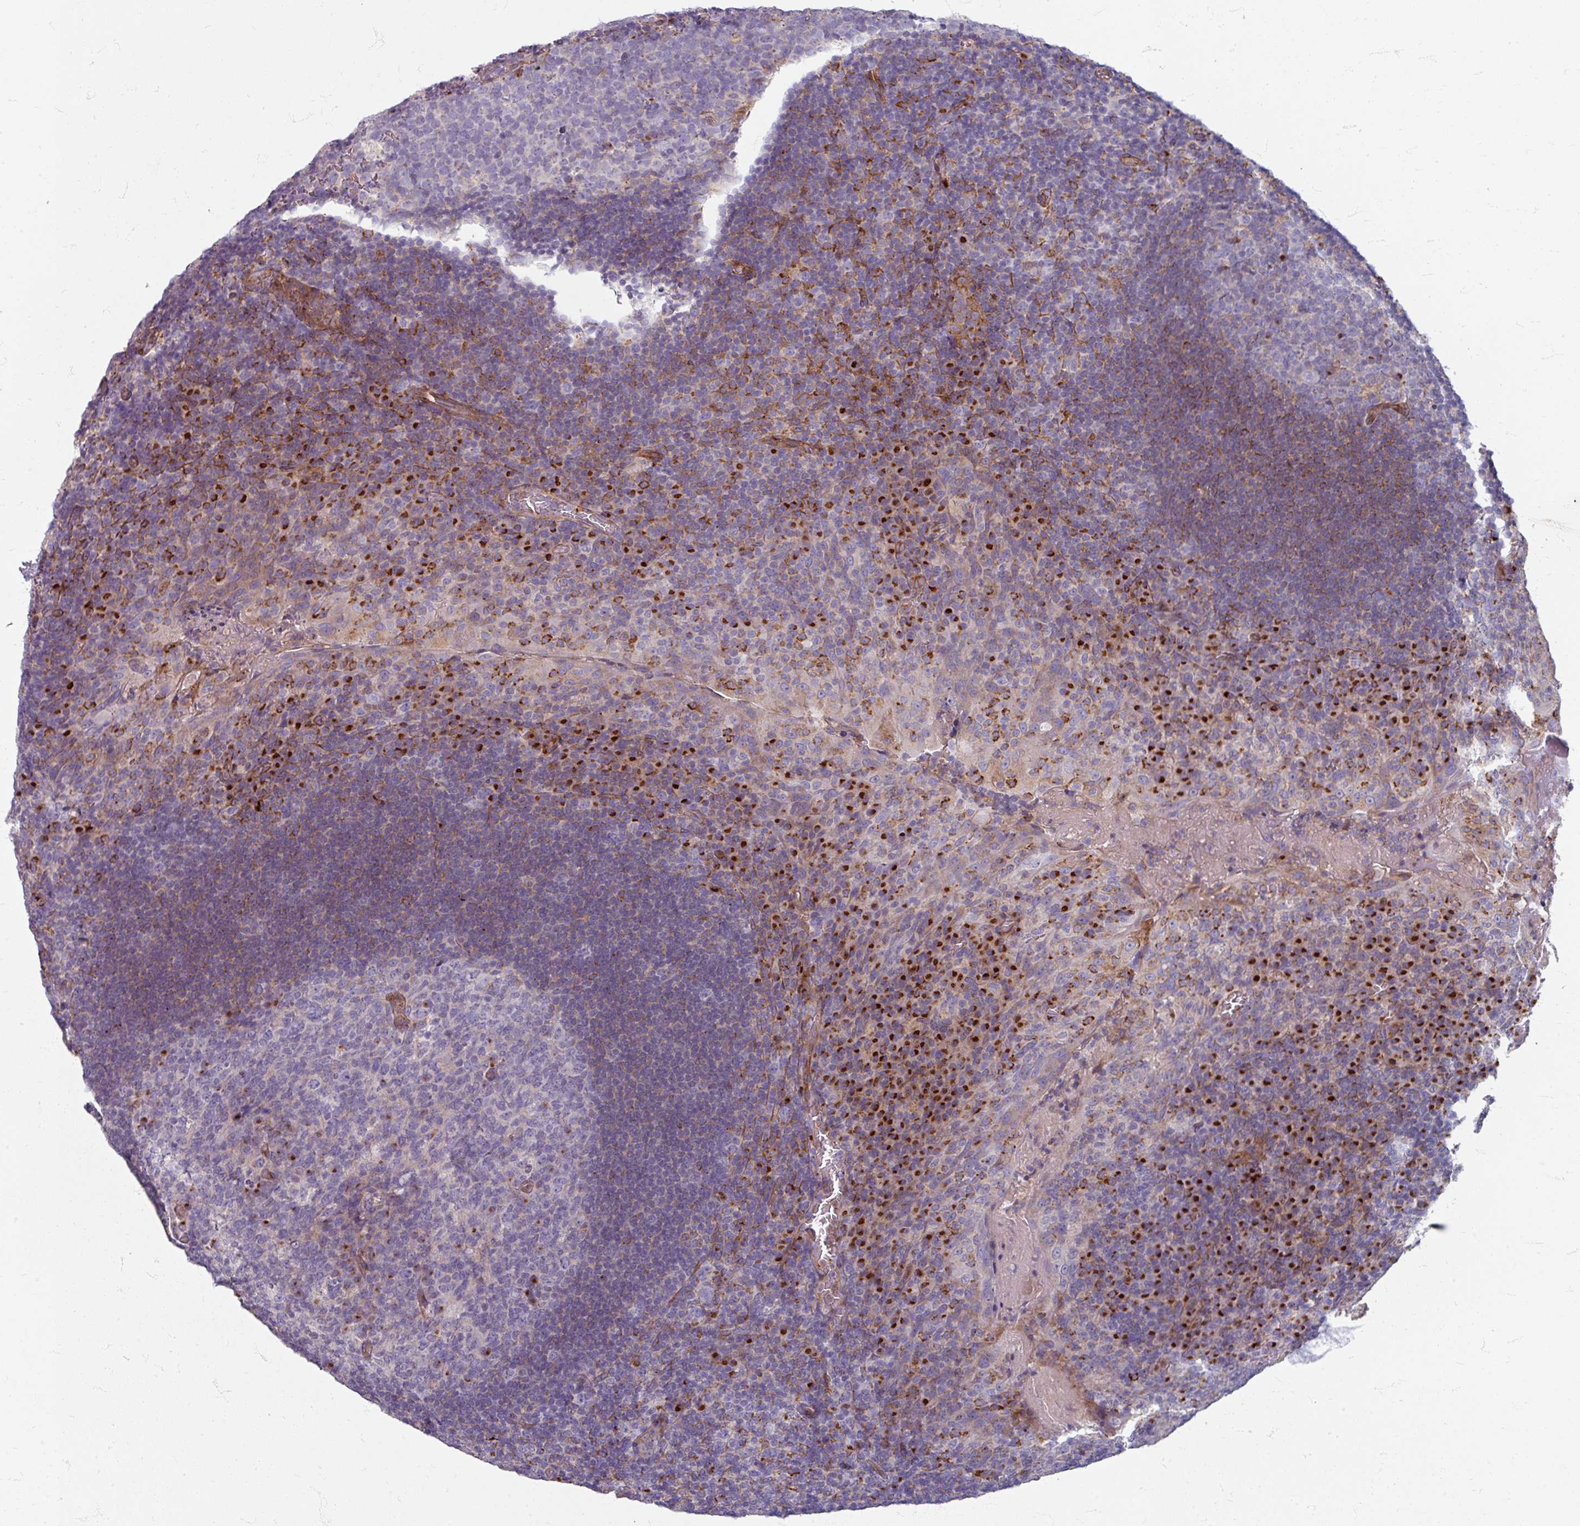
{"staining": {"intensity": "moderate", "quantity": "<25%", "location": "cytoplasmic/membranous"}, "tissue": "tonsil", "cell_type": "Germinal center cells", "image_type": "normal", "snomed": [{"axis": "morphology", "description": "Normal tissue, NOS"}, {"axis": "topography", "description": "Tonsil"}], "caption": "Protein staining exhibits moderate cytoplasmic/membranous expression in about <25% of germinal center cells in benign tonsil.", "gene": "GABARAPL1", "patient": {"sex": "male", "age": 17}}